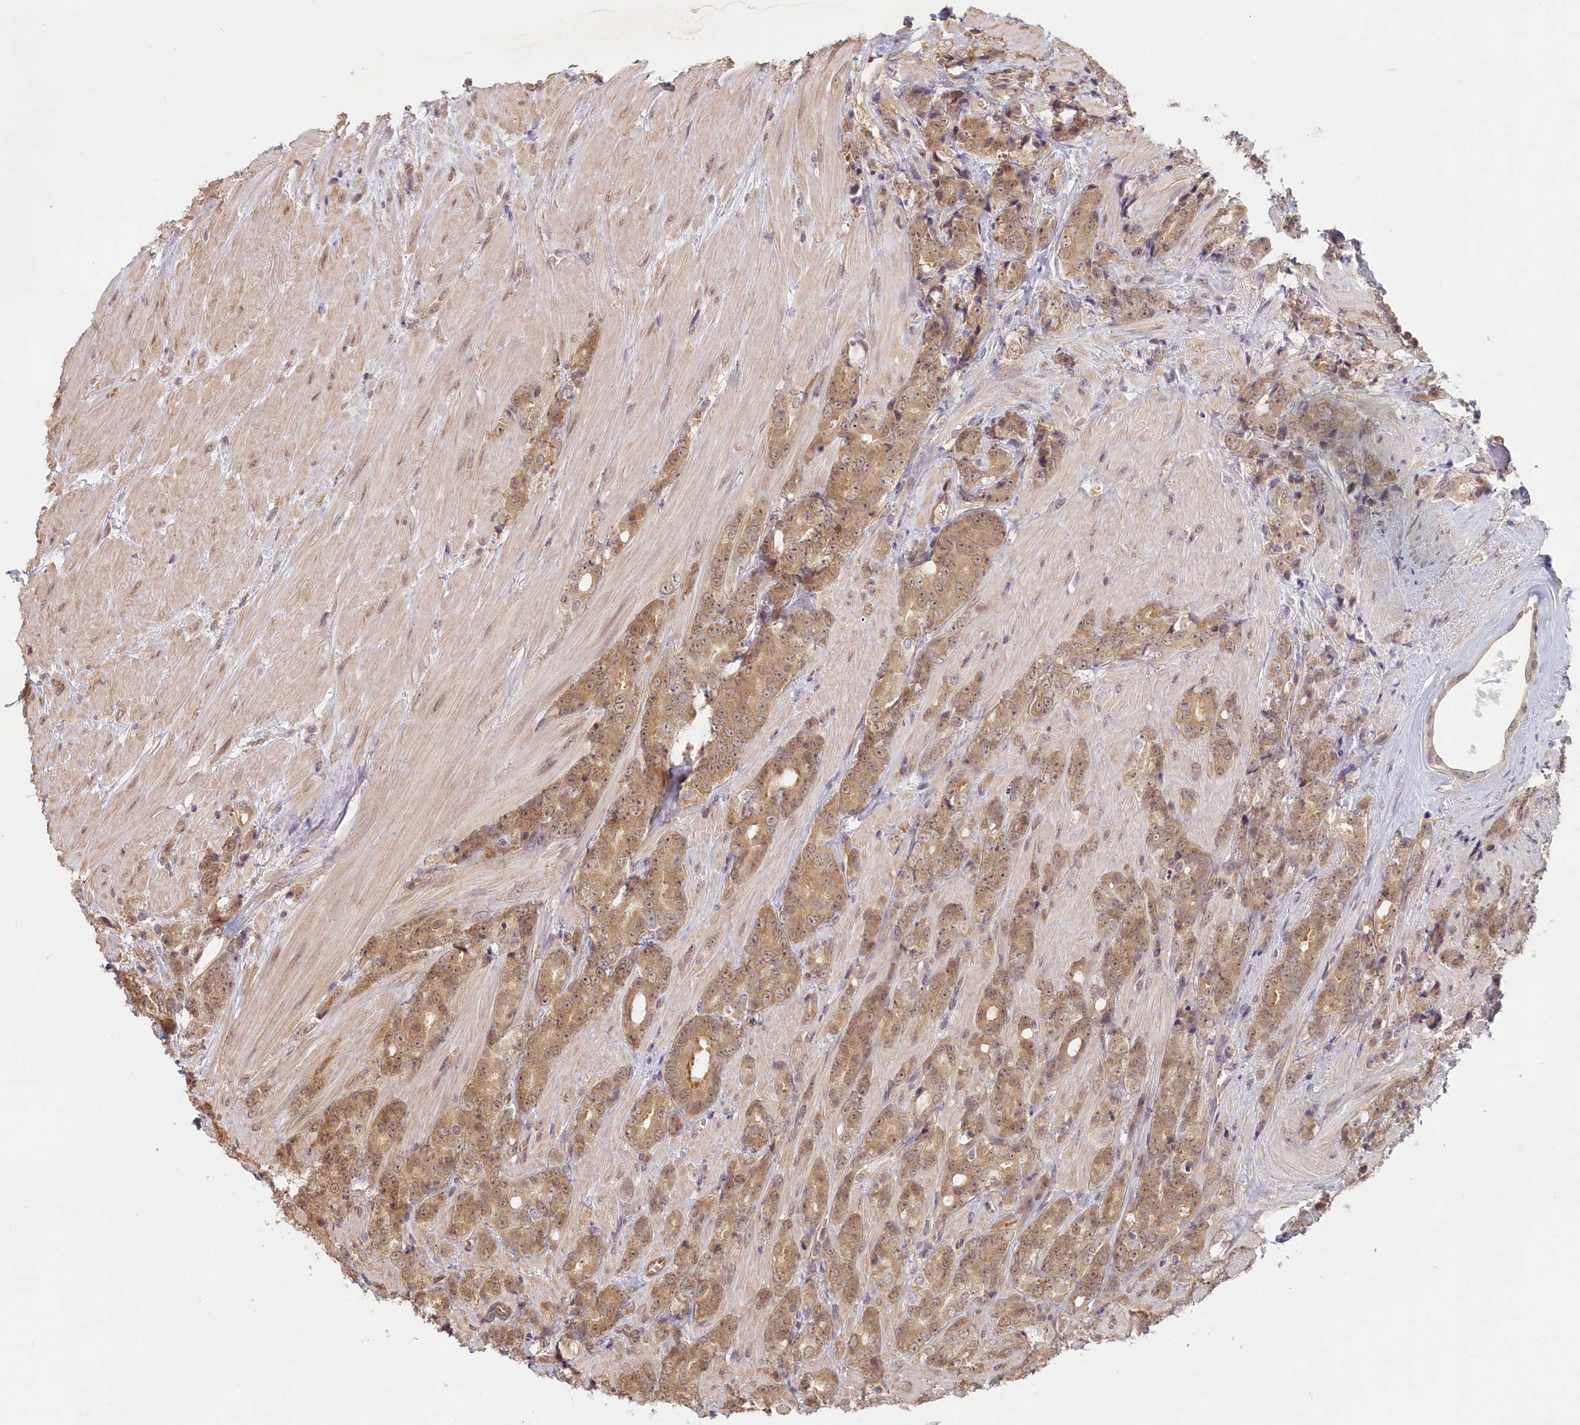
{"staining": {"intensity": "moderate", "quantity": ">75%", "location": "cytoplasmic/membranous,nuclear"}, "tissue": "prostate cancer", "cell_type": "Tumor cells", "image_type": "cancer", "snomed": [{"axis": "morphology", "description": "Adenocarcinoma, High grade"}, {"axis": "topography", "description": "Prostate"}], "caption": "High-magnification brightfield microscopy of prostate cancer (adenocarcinoma (high-grade)) stained with DAB (3,3'-diaminobenzidine) (brown) and counterstained with hematoxylin (blue). tumor cells exhibit moderate cytoplasmic/membranous and nuclear expression is appreciated in about>75% of cells.", "gene": "C19orf44", "patient": {"sex": "male", "age": 62}}